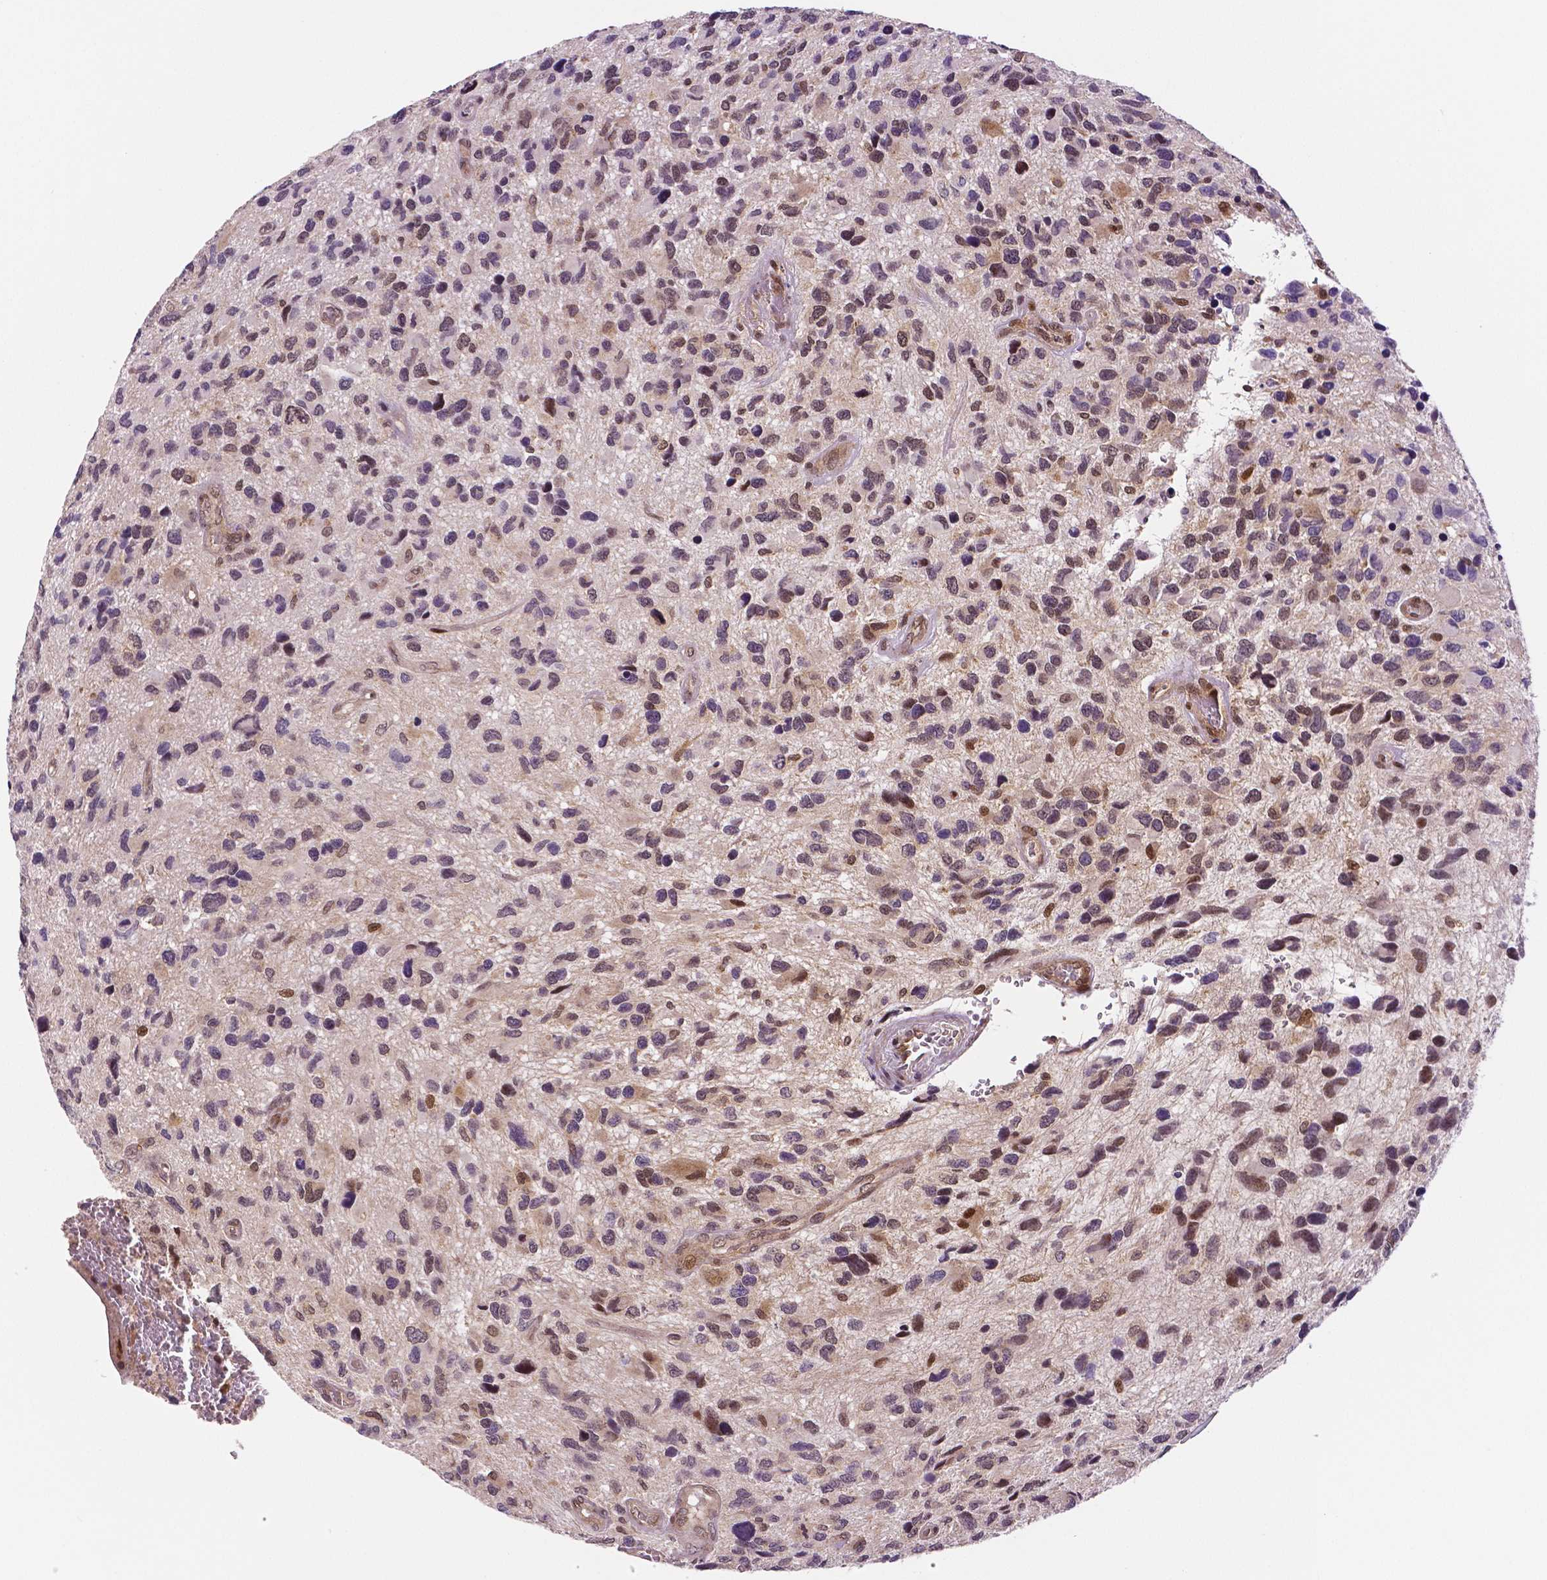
{"staining": {"intensity": "moderate", "quantity": "<25%", "location": "cytoplasmic/membranous"}, "tissue": "glioma", "cell_type": "Tumor cells", "image_type": "cancer", "snomed": [{"axis": "morphology", "description": "Glioma, malignant, NOS"}, {"axis": "morphology", "description": "Glioma, malignant, High grade"}, {"axis": "topography", "description": "Brain"}], "caption": "The micrograph displays staining of glioma, revealing moderate cytoplasmic/membranous protein expression (brown color) within tumor cells. Nuclei are stained in blue.", "gene": "STAT3", "patient": {"sex": "female", "age": 71}}